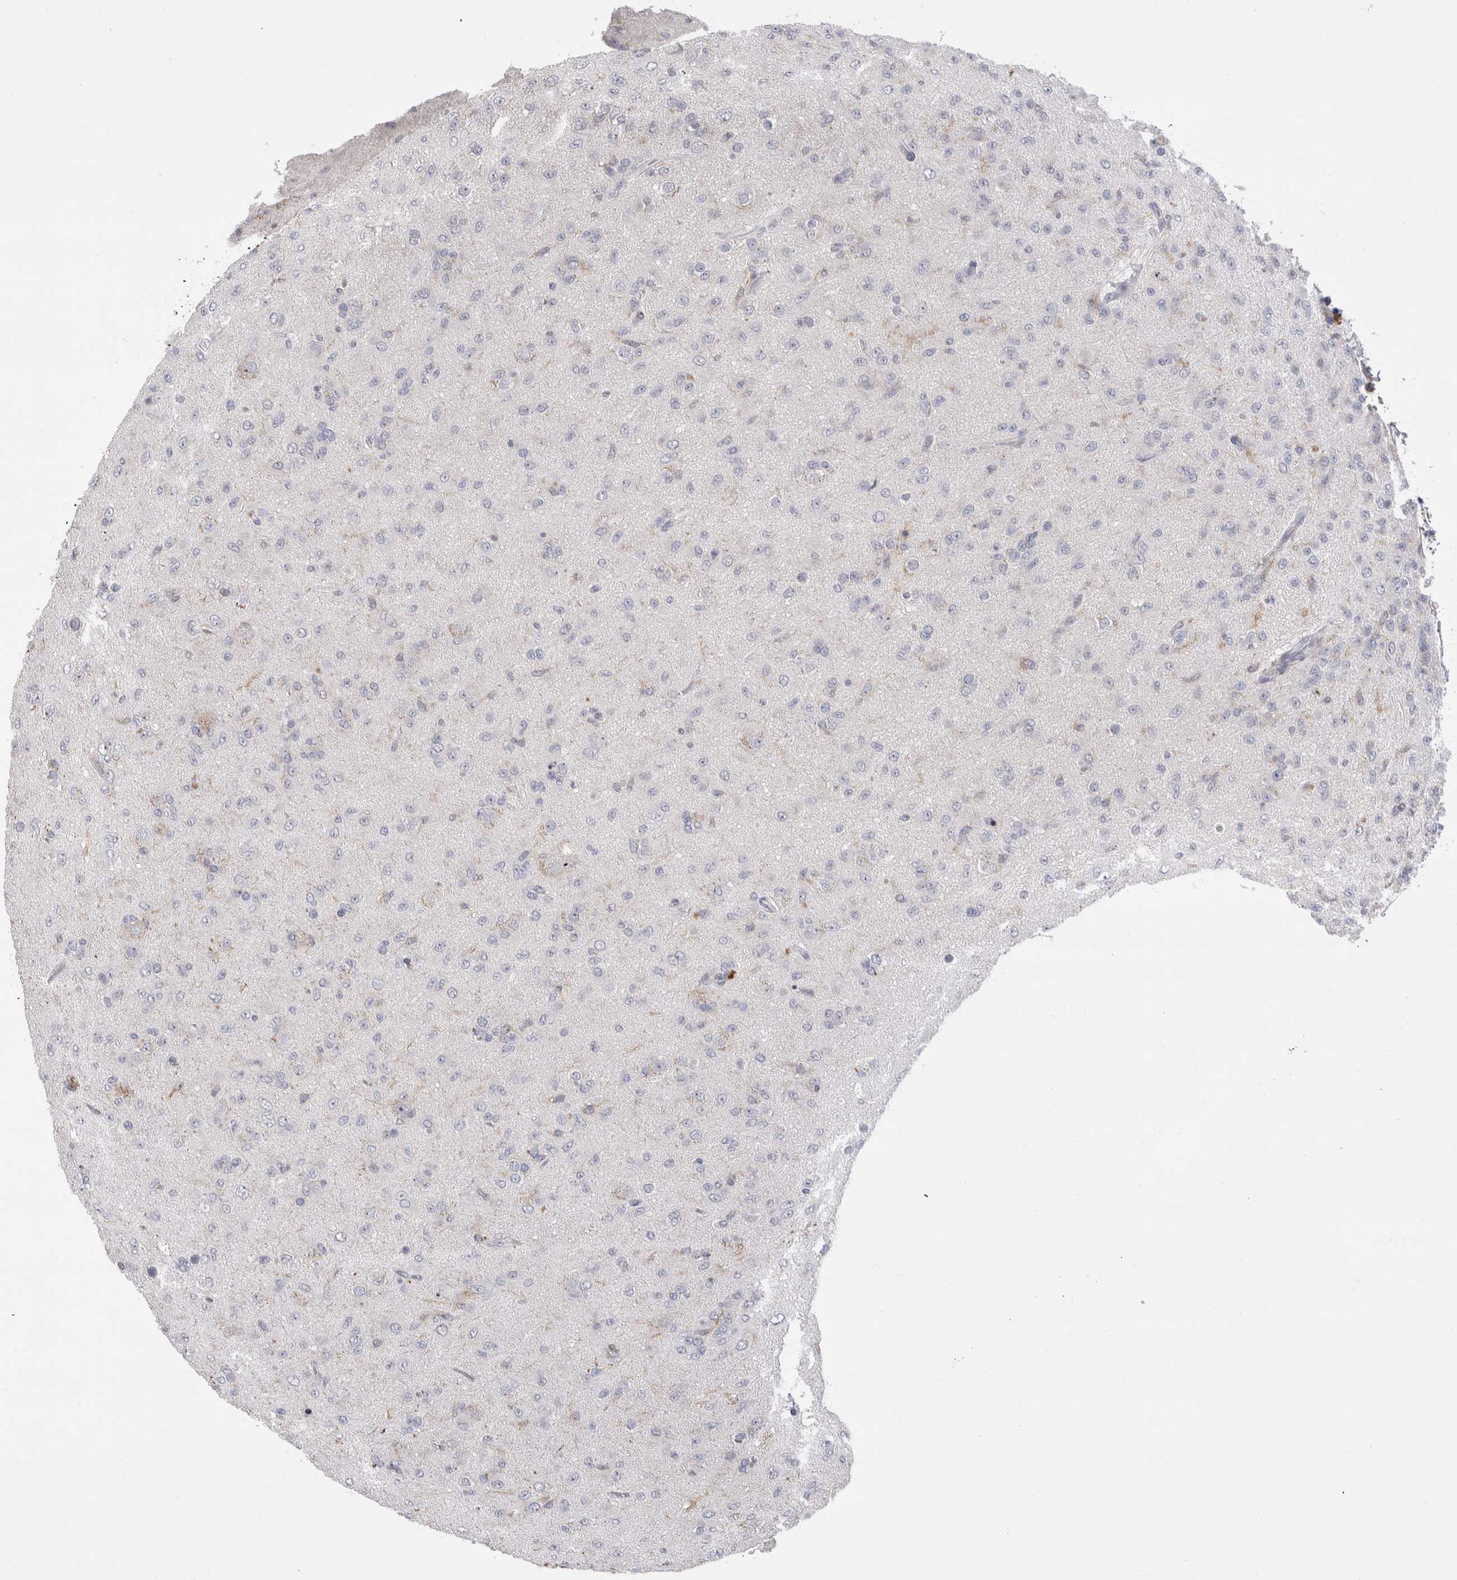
{"staining": {"intensity": "negative", "quantity": "none", "location": "none"}, "tissue": "glioma", "cell_type": "Tumor cells", "image_type": "cancer", "snomed": [{"axis": "morphology", "description": "Glioma, malignant, Low grade"}, {"axis": "topography", "description": "Brain"}], "caption": "Tumor cells are negative for brown protein staining in malignant glioma (low-grade).", "gene": "CEP295NL", "patient": {"sex": "male", "age": 65}}